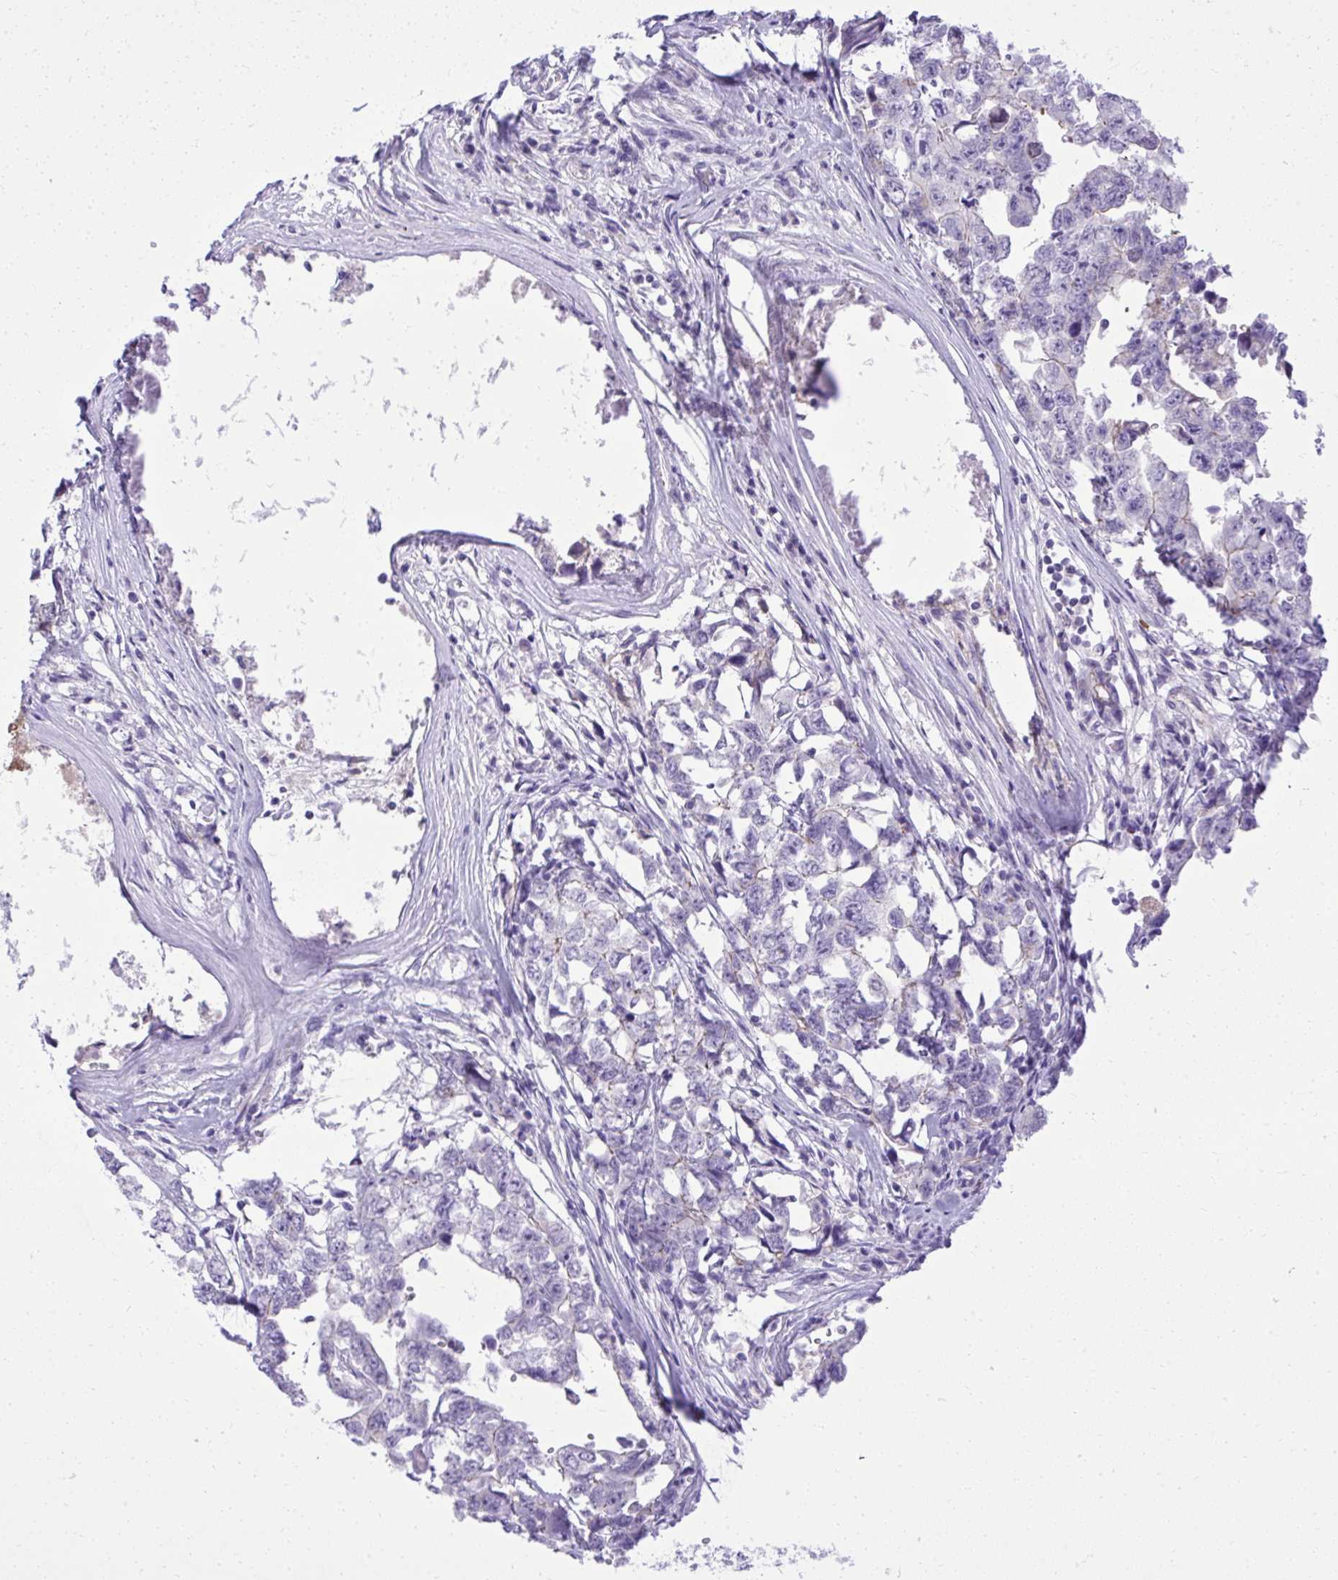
{"staining": {"intensity": "negative", "quantity": "none", "location": "none"}, "tissue": "testis cancer", "cell_type": "Tumor cells", "image_type": "cancer", "snomed": [{"axis": "morphology", "description": "Carcinoma, Embryonal, NOS"}, {"axis": "topography", "description": "Testis"}], "caption": "This image is of testis cancer (embryonal carcinoma) stained with immunohistochemistry to label a protein in brown with the nuclei are counter-stained blue. There is no positivity in tumor cells.", "gene": "ST6GALNAC3", "patient": {"sex": "male", "age": 22}}